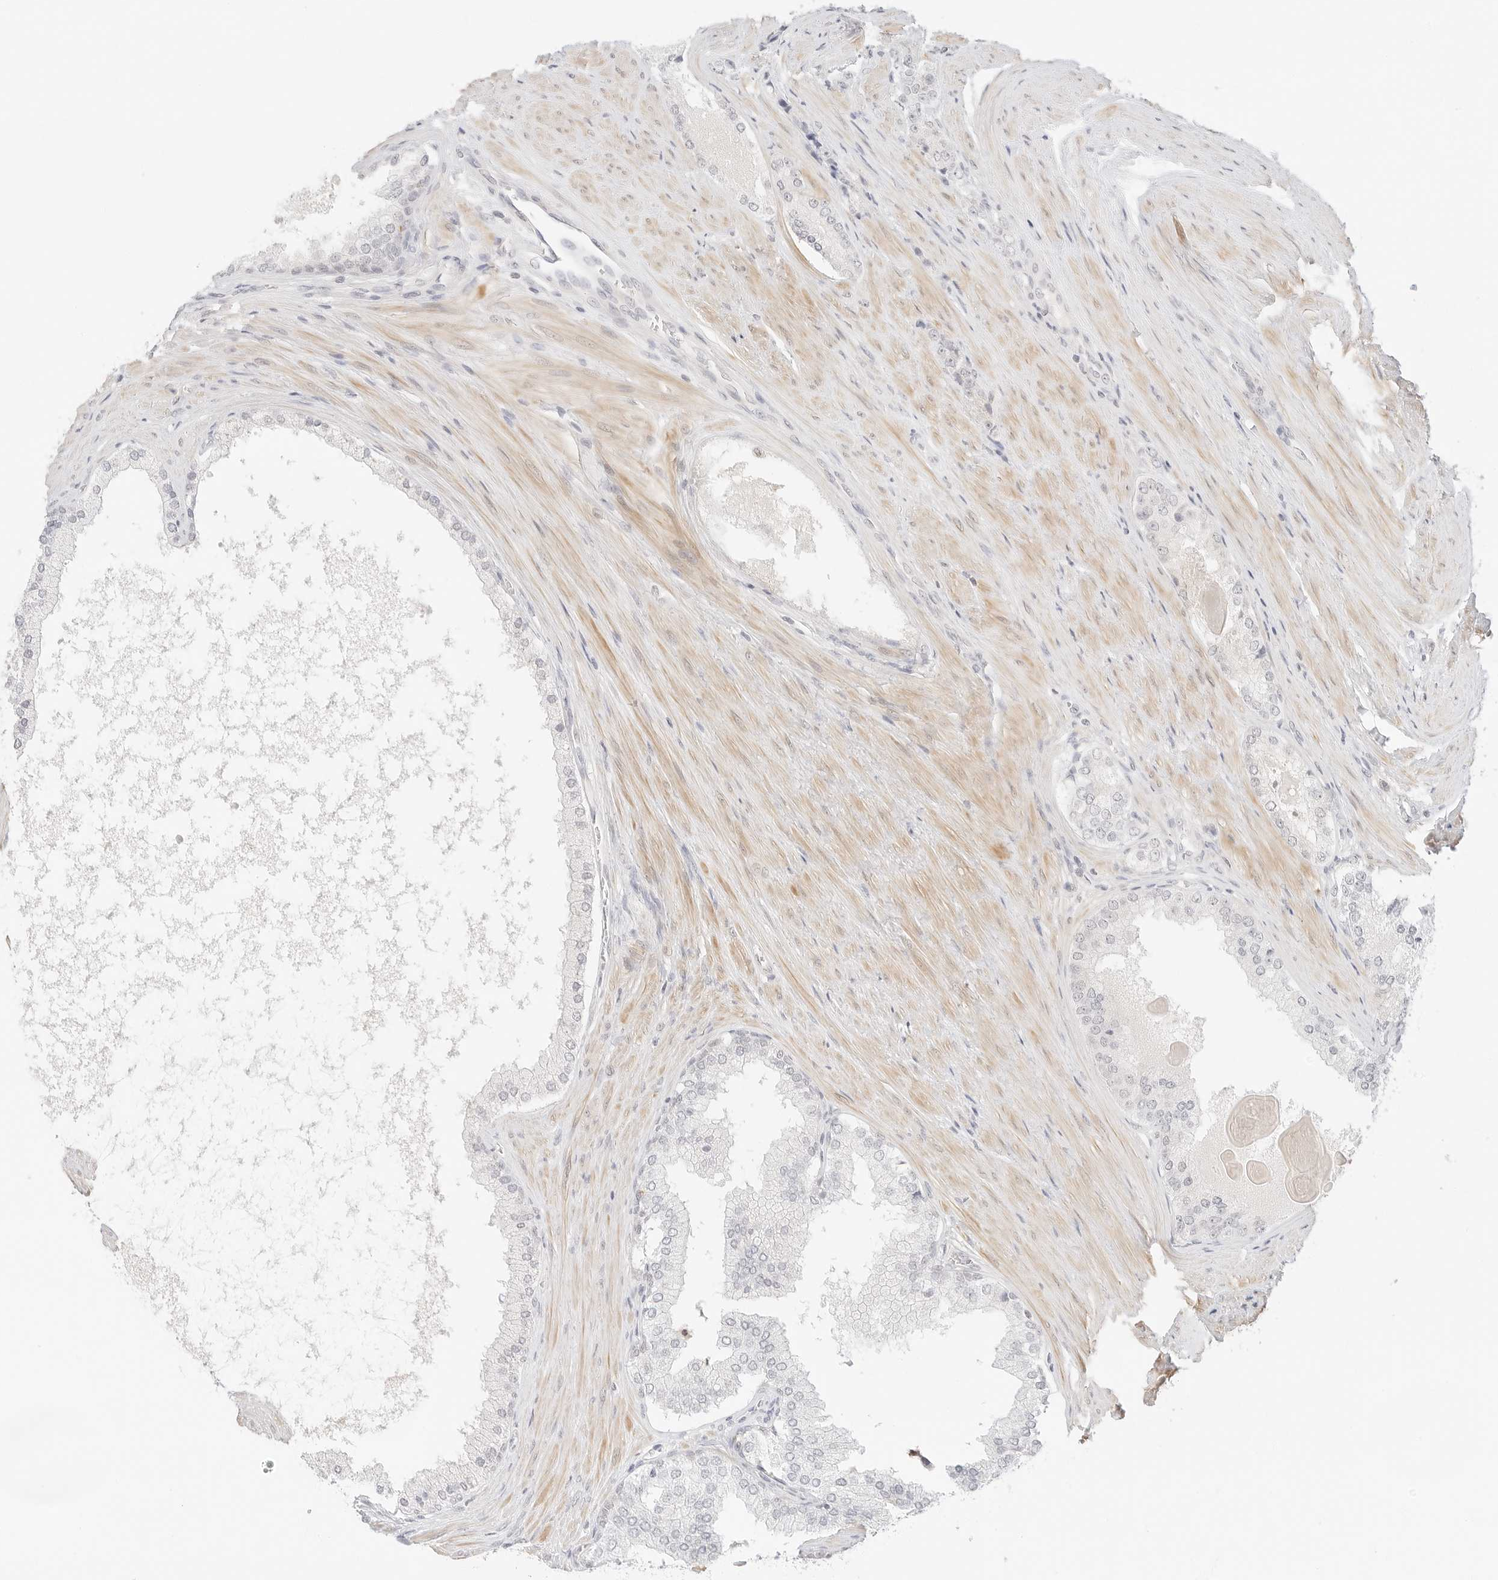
{"staining": {"intensity": "moderate", "quantity": "<25%", "location": "cytoplasmic/membranous"}, "tissue": "prostate cancer", "cell_type": "Tumor cells", "image_type": "cancer", "snomed": [{"axis": "morphology", "description": "Adenocarcinoma, High grade"}, {"axis": "topography", "description": "Prostate"}], "caption": "A brown stain labels moderate cytoplasmic/membranous positivity of a protein in high-grade adenocarcinoma (prostate) tumor cells.", "gene": "GNAS", "patient": {"sex": "male", "age": 60}}